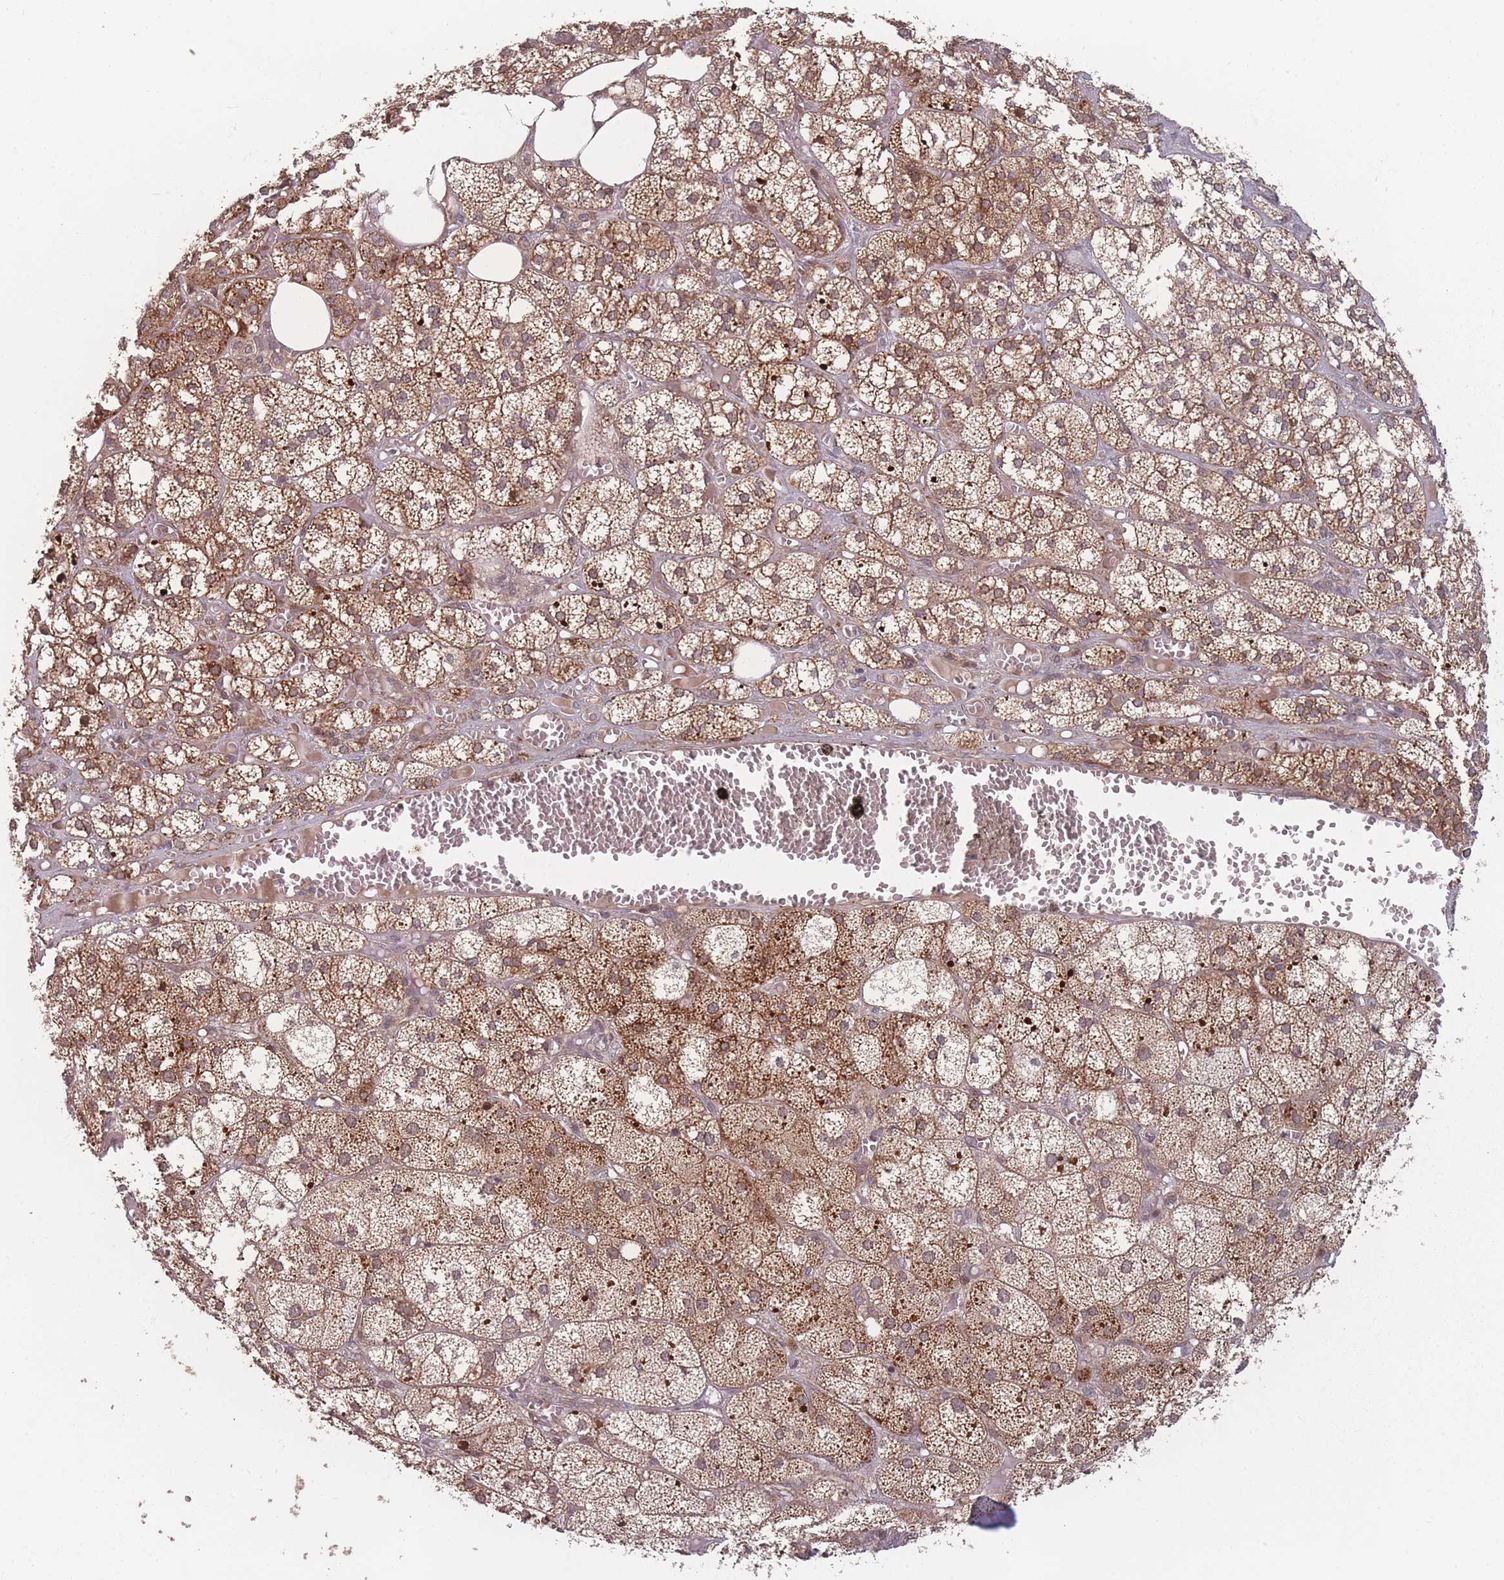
{"staining": {"intensity": "moderate", "quantity": ">75%", "location": "cytoplasmic/membranous"}, "tissue": "adrenal gland", "cell_type": "Glandular cells", "image_type": "normal", "snomed": [{"axis": "morphology", "description": "Normal tissue, NOS"}, {"axis": "topography", "description": "Adrenal gland"}], "caption": "A brown stain highlights moderate cytoplasmic/membranous positivity of a protein in glandular cells of unremarkable human adrenal gland. The protein of interest is stained brown, and the nuclei are stained in blue (DAB (3,3'-diaminobenzidine) IHC with brightfield microscopy, high magnification).", "gene": "HAGH", "patient": {"sex": "female", "age": 61}}